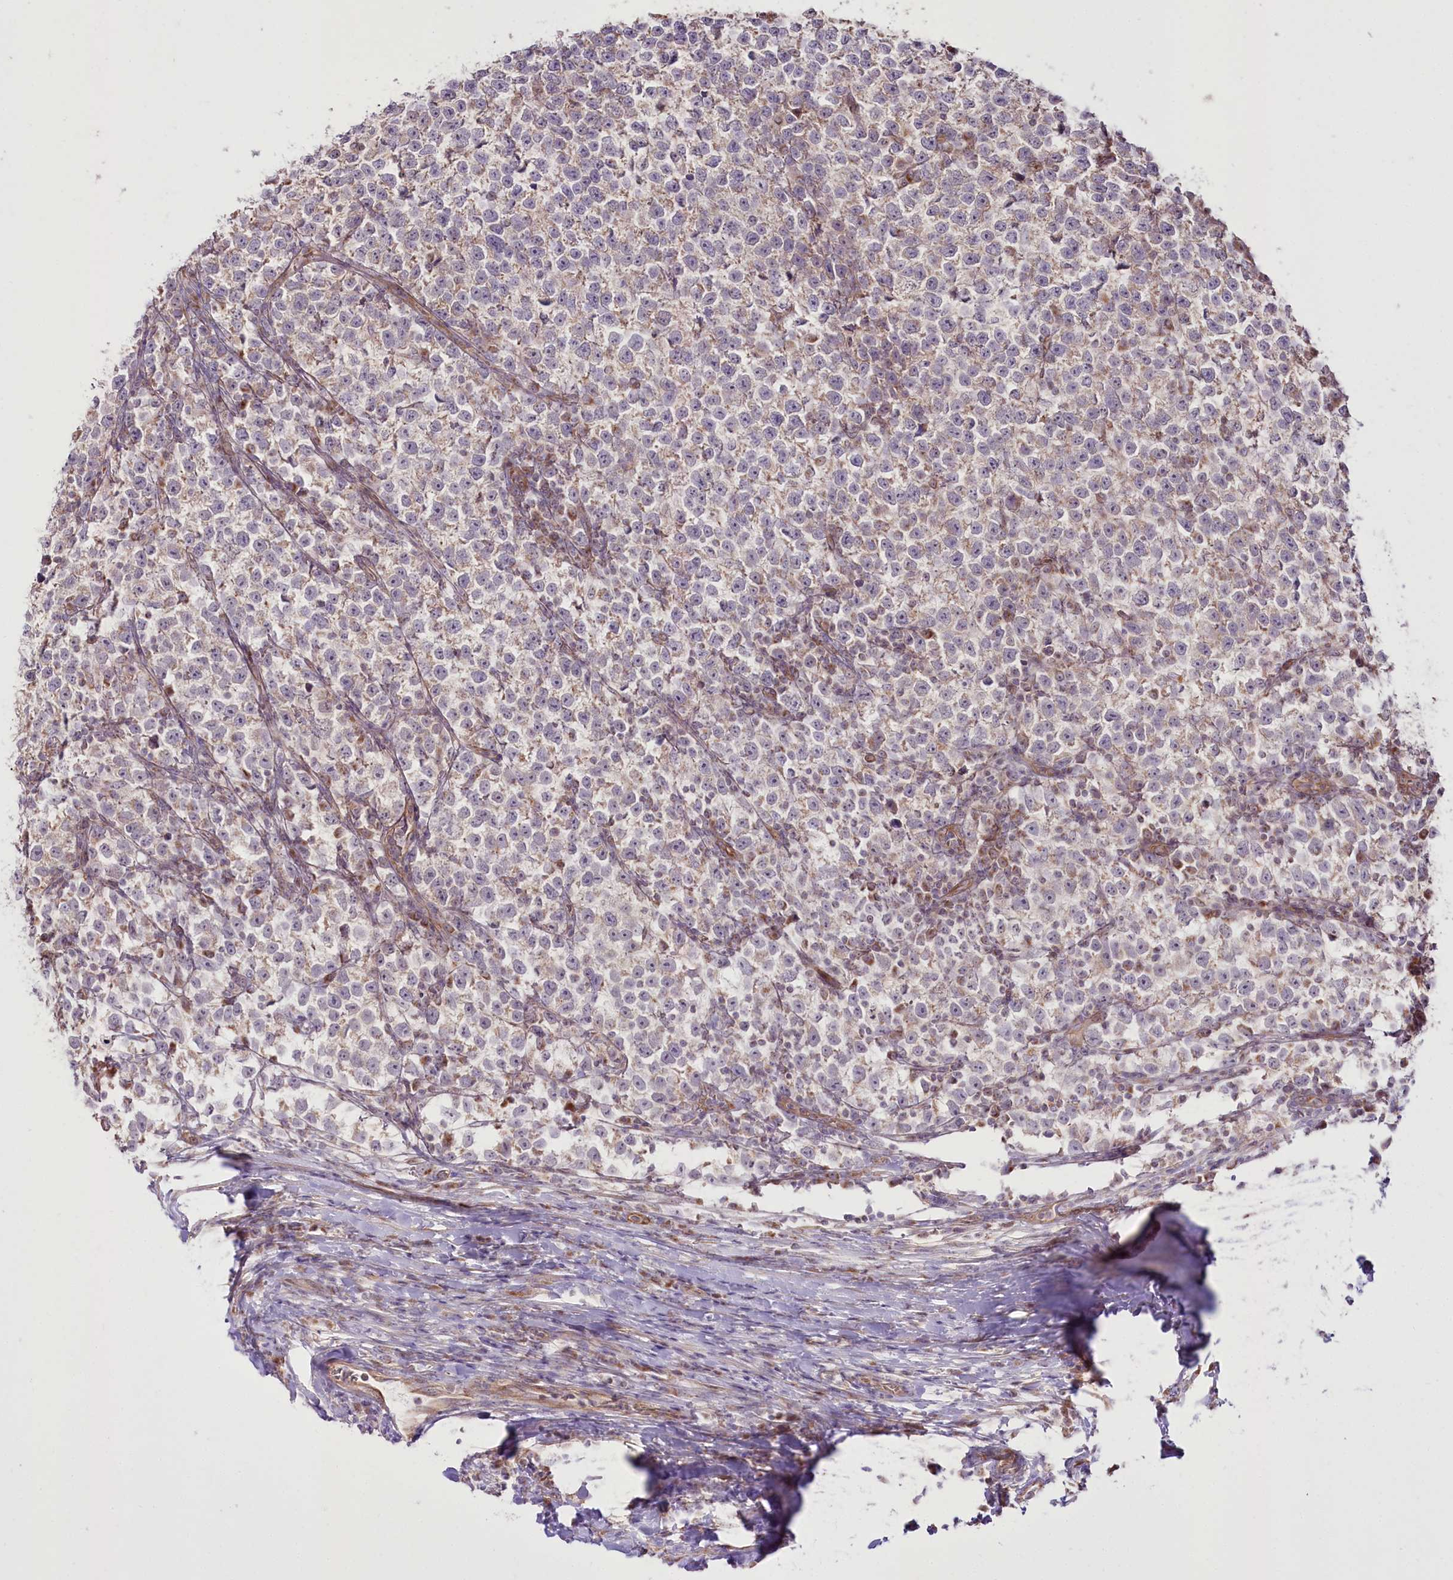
{"staining": {"intensity": "weak", "quantity": "25%-75%", "location": "cytoplasmic/membranous"}, "tissue": "testis cancer", "cell_type": "Tumor cells", "image_type": "cancer", "snomed": [{"axis": "morphology", "description": "Normal tissue, NOS"}, {"axis": "morphology", "description": "Seminoma, NOS"}, {"axis": "topography", "description": "Testis"}], "caption": "DAB immunohistochemical staining of human testis cancer demonstrates weak cytoplasmic/membranous protein staining in approximately 25%-75% of tumor cells.", "gene": "REXO2", "patient": {"sex": "male", "age": 43}}